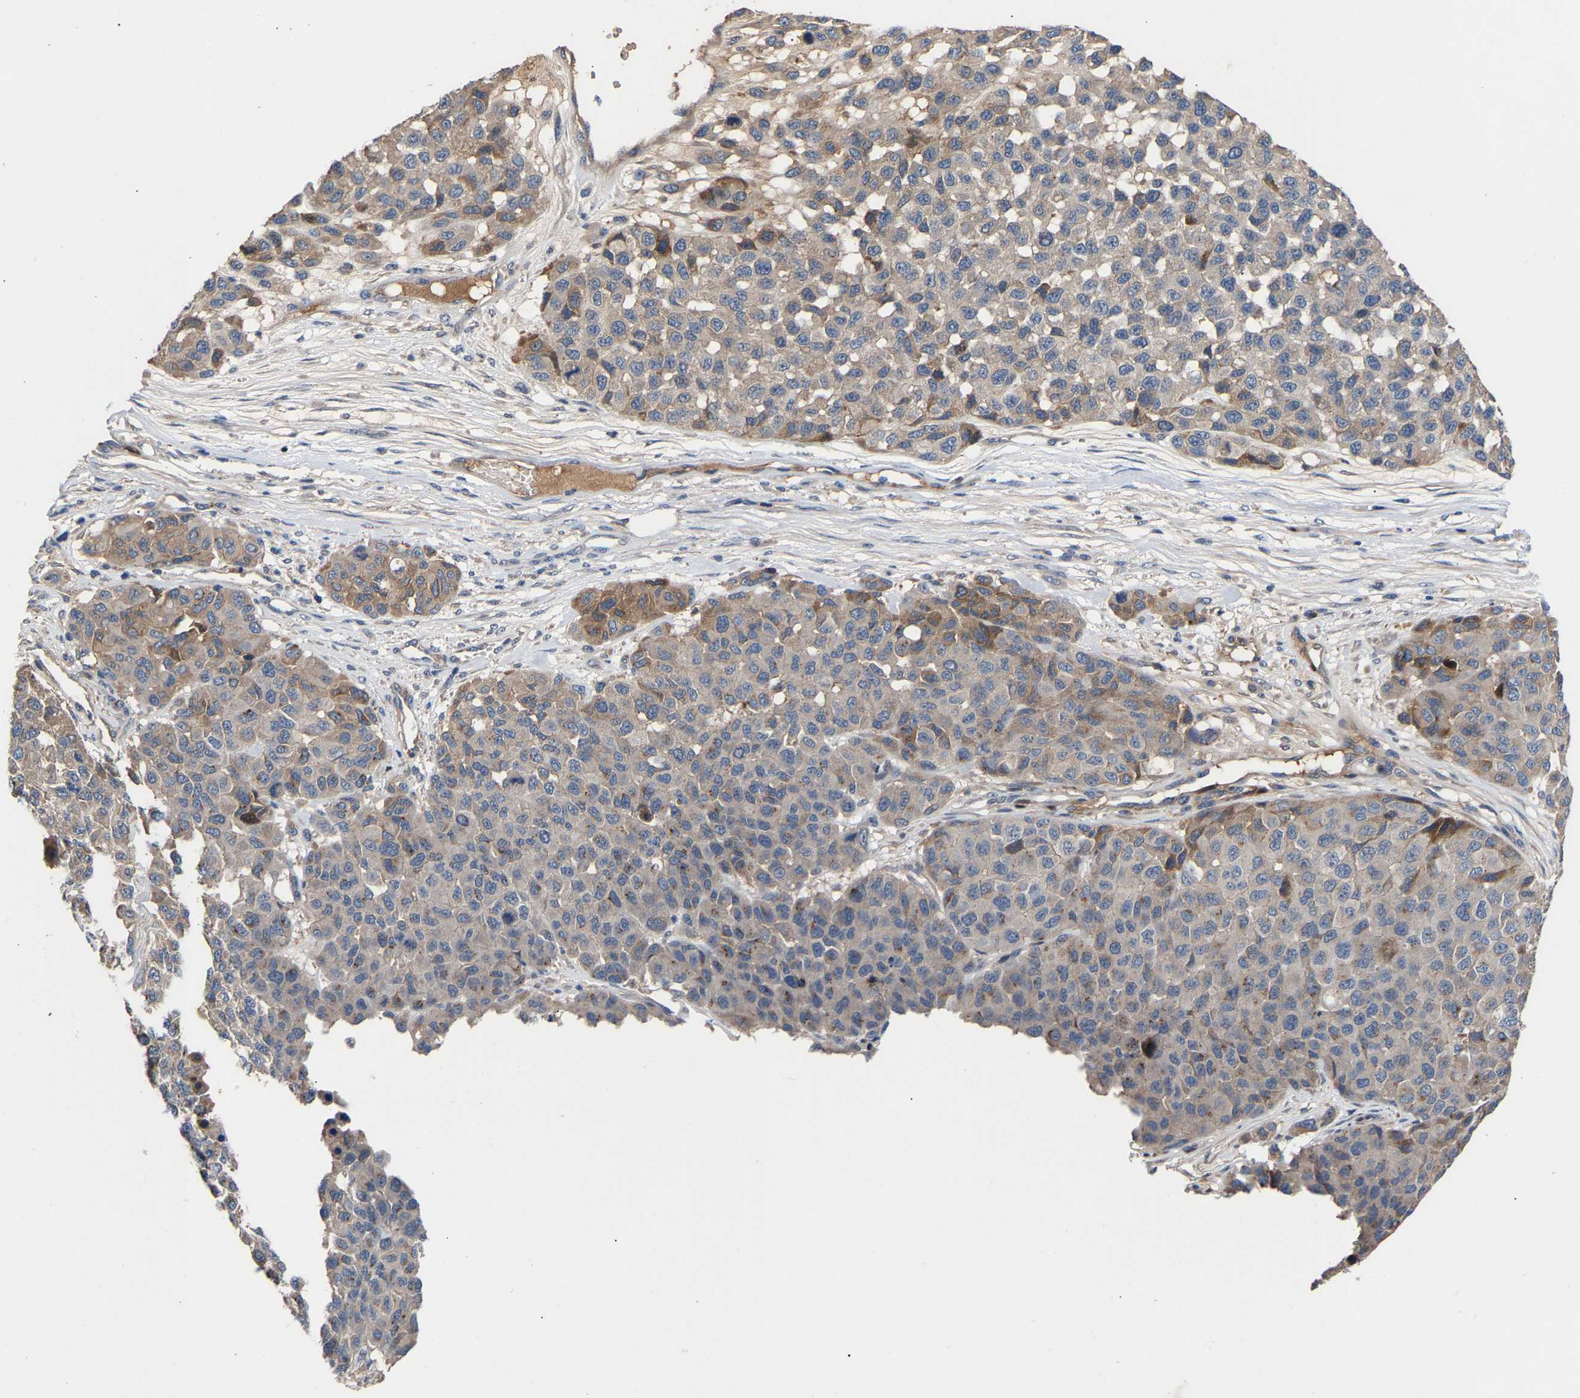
{"staining": {"intensity": "weak", "quantity": "<25%", "location": "cytoplasmic/membranous"}, "tissue": "melanoma", "cell_type": "Tumor cells", "image_type": "cancer", "snomed": [{"axis": "morphology", "description": "Malignant melanoma, NOS"}, {"axis": "topography", "description": "Skin"}], "caption": "The image reveals no significant expression in tumor cells of malignant melanoma.", "gene": "KASH5", "patient": {"sex": "male", "age": 62}}